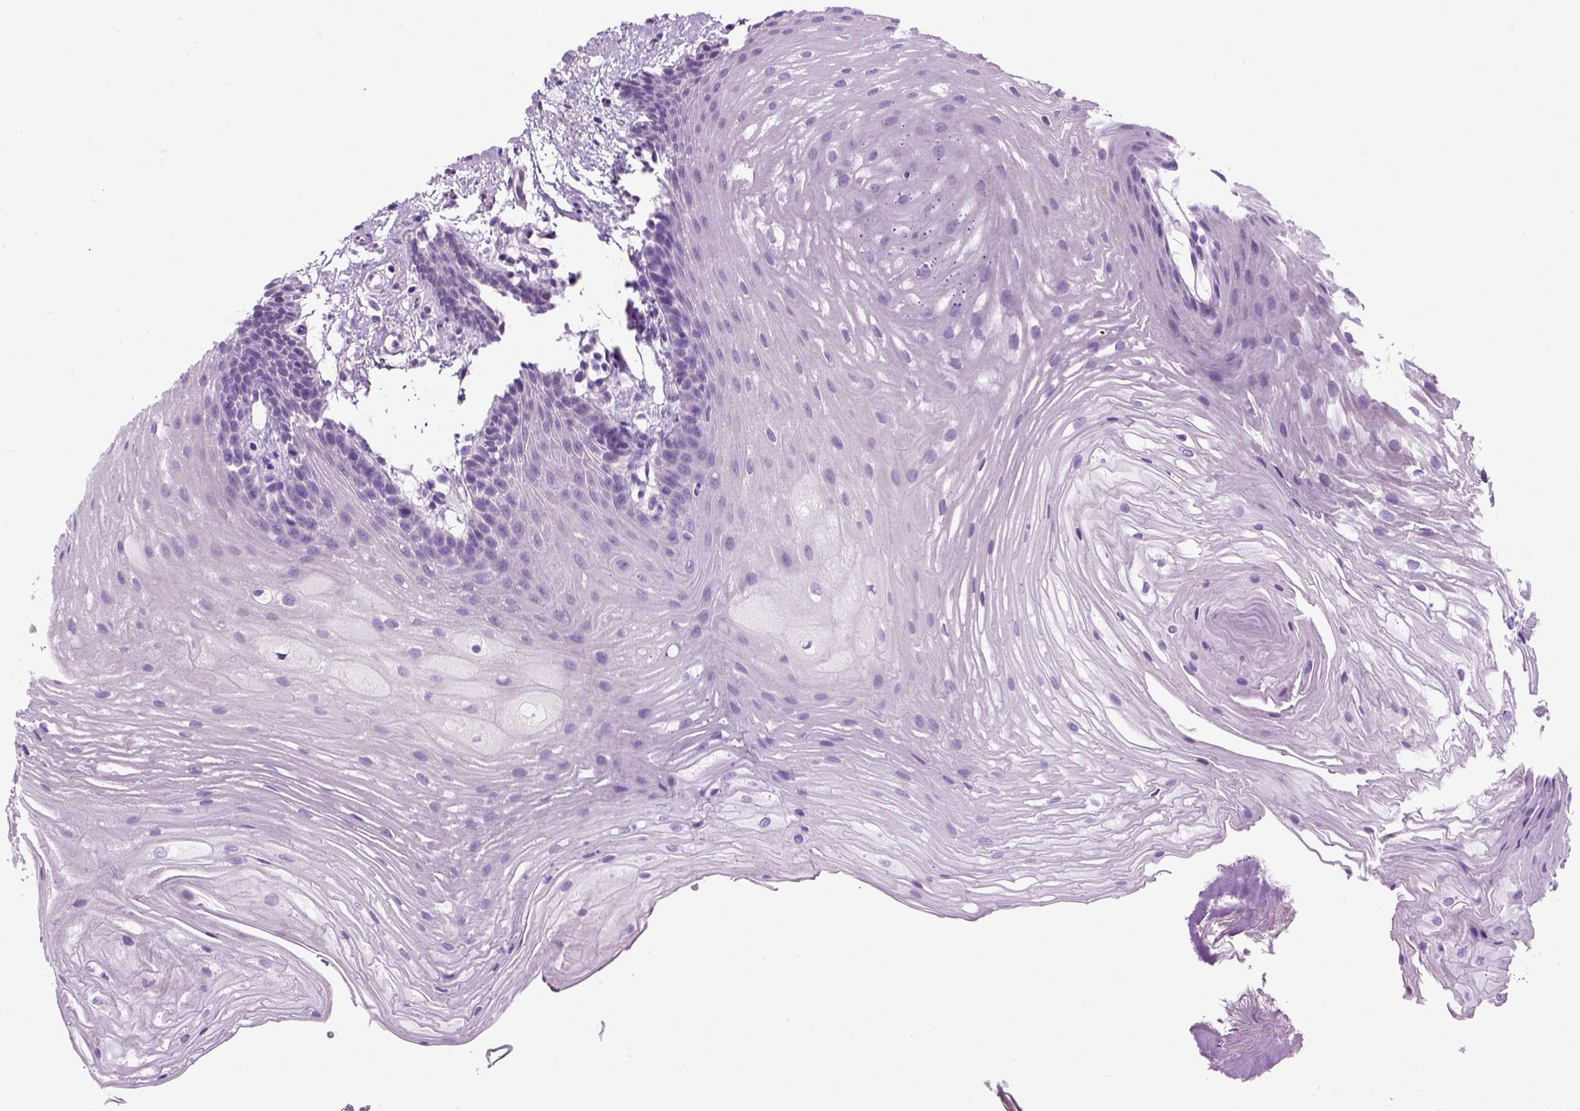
{"staining": {"intensity": "negative", "quantity": "none", "location": "none"}, "tissue": "oral mucosa", "cell_type": "Squamous epithelial cells", "image_type": "normal", "snomed": [{"axis": "morphology", "description": "Normal tissue, NOS"}, {"axis": "morphology", "description": "Squamous cell carcinoma, NOS"}, {"axis": "topography", "description": "Oral tissue"}, {"axis": "topography", "description": "Tounge, NOS"}, {"axis": "topography", "description": "Head-Neck"}], "caption": "This is an immunohistochemistry (IHC) image of benign oral mucosa. There is no staining in squamous epithelial cells.", "gene": "GABRB2", "patient": {"sex": "male", "age": 62}}